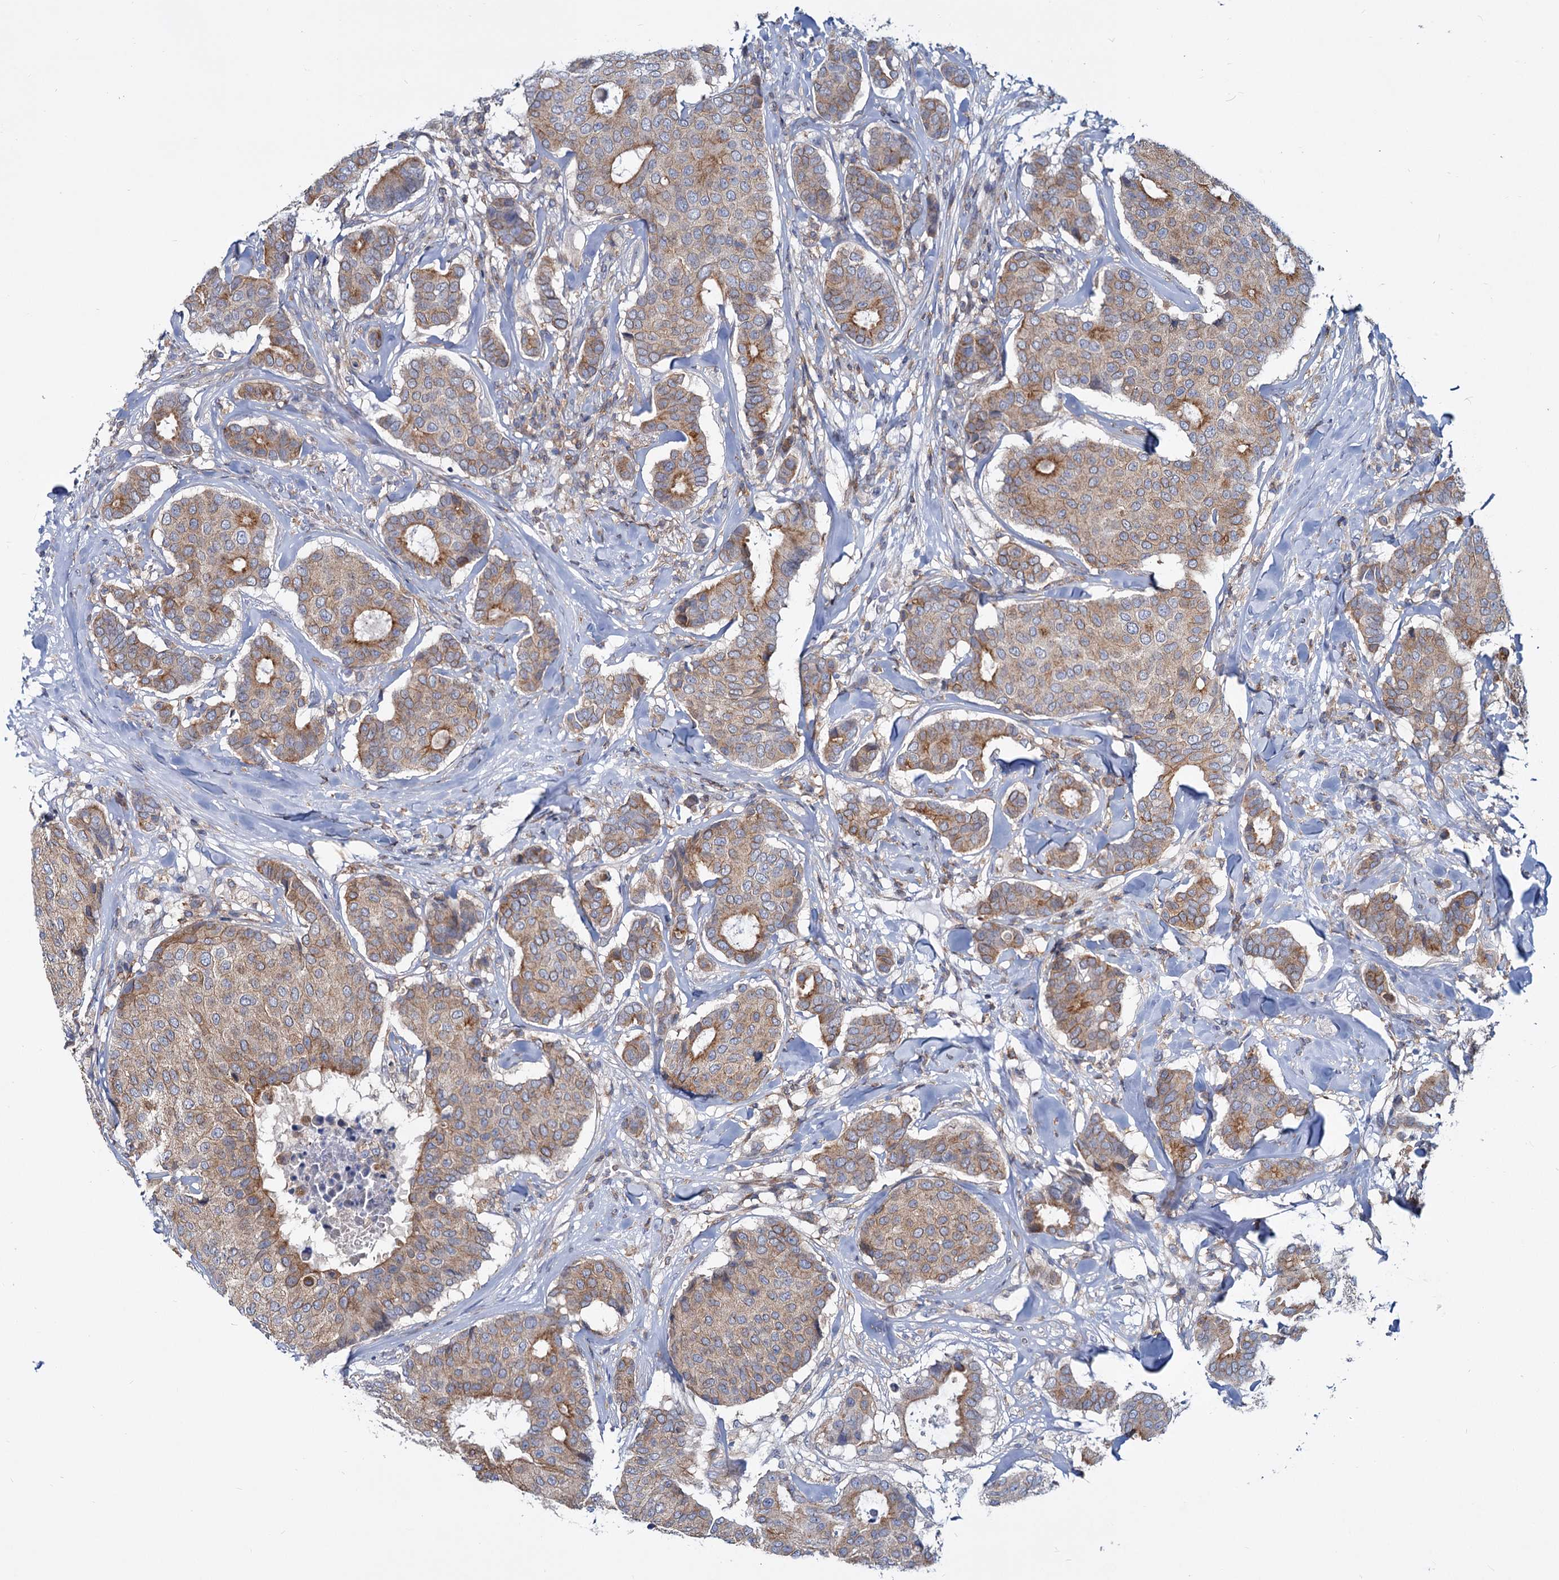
{"staining": {"intensity": "moderate", "quantity": ">75%", "location": "cytoplasmic/membranous"}, "tissue": "breast cancer", "cell_type": "Tumor cells", "image_type": "cancer", "snomed": [{"axis": "morphology", "description": "Duct carcinoma"}, {"axis": "topography", "description": "Breast"}], "caption": "Invasive ductal carcinoma (breast) was stained to show a protein in brown. There is medium levels of moderate cytoplasmic/membranous staining in about >75% of tumor cells. (DAB (3,3'-diaminobenzidine) = brown stain, brightfield microscopy at high magnification).", "gene": "LRCH4", "patient": {"sex": "female", "age": 75}}